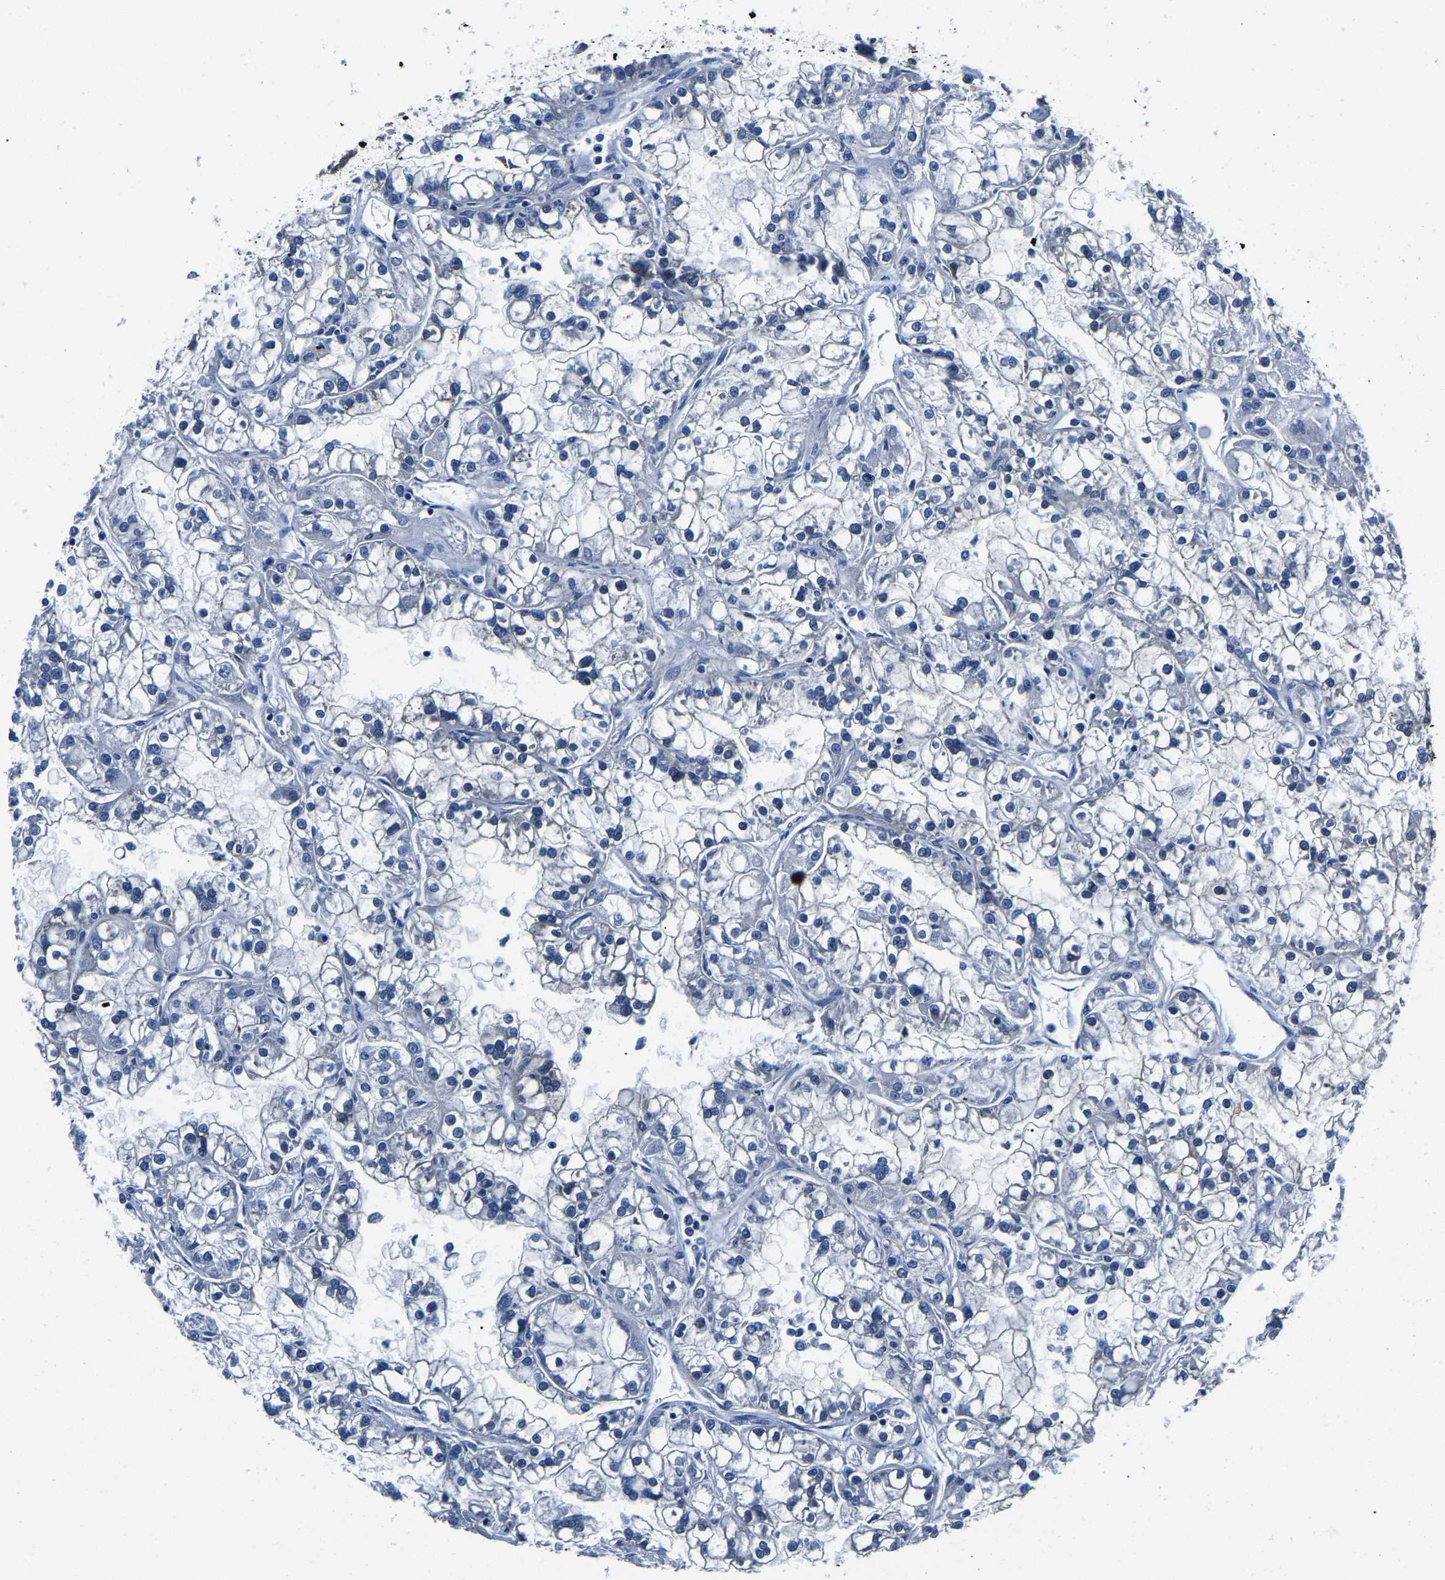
{"staining": {"intensity": "negative", "quantity": "none", "location": "none"}, "tissue": "renal cancer", "cell_type": "Tumor cells", "image_type": "cancer", "snomed": [{"axis": "morphology", "description": "Adenocarcinoma, NOS"}, {"axis": "topography", "description": "Kidney"}], "caption": "Tumor cells show no significant protein positivity in renal cancer.", "gene": "ACO1", "patient": {"sex": "female", "age": 52}}